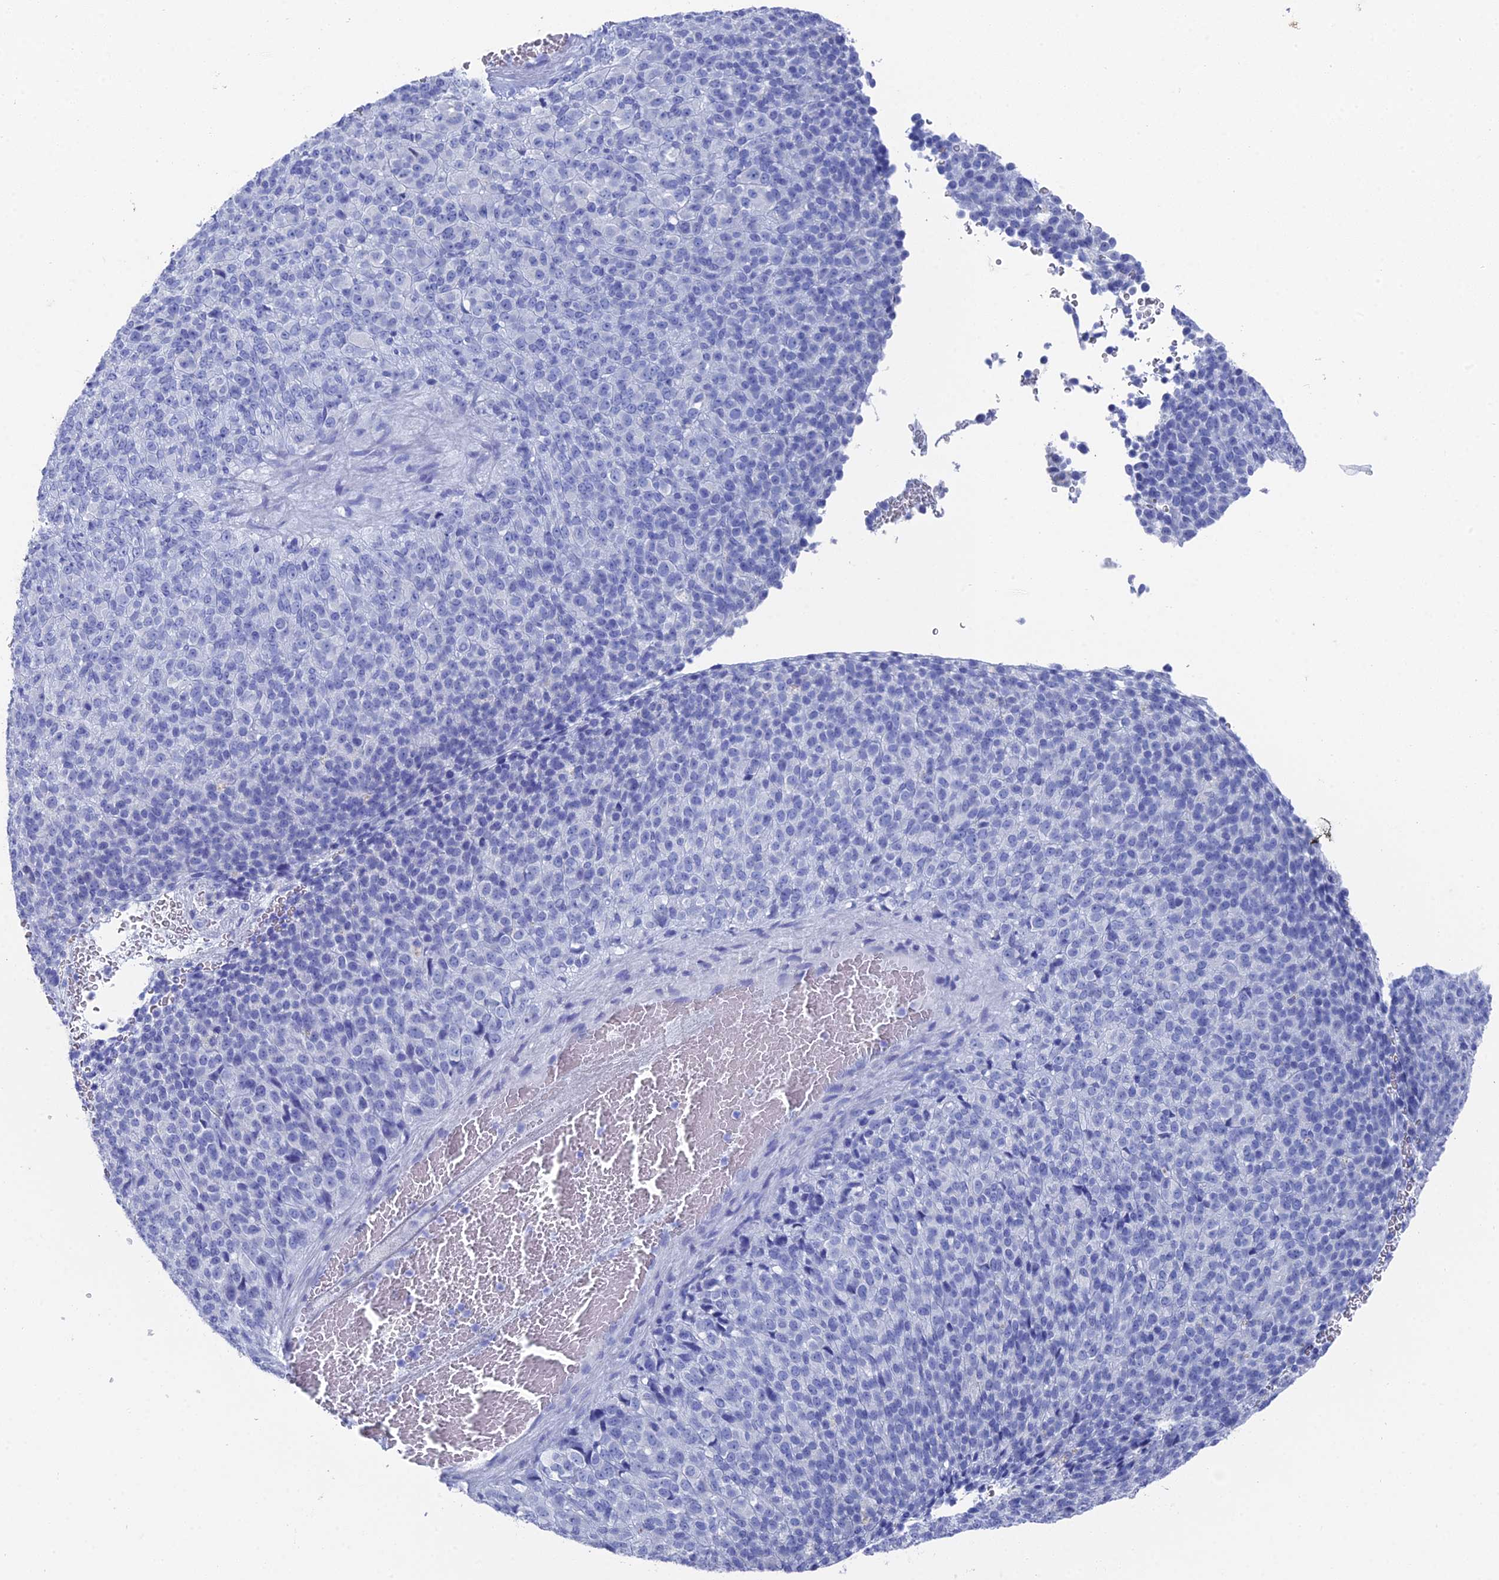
{"staining": {"intensity": "negative", "quantity": "none", "location": "none"}, "tissue": "melanoma", "cell_type": "Tumor cells", "image_type": "cancer", "snomed": [{"axis": "morphology", "description": "Malignant melanoma, Metastatic site"}, {"axis": "topography", "description": "Brain"}], "caption": "A high-resolution histopathology image shows immunohistochemistry staining of malignant melanoma (metastatic site), which shows no significant staining in tumor cells. (Stains: DAB (3,3'-diaminobenzidine) immunohistochemistry (IHC) with hematoxylin counter stain, Microscopy: brightfield microscopy at high magnification).", "gene": "ENPP3", "patient": {"sex": "female", "age": 56}}